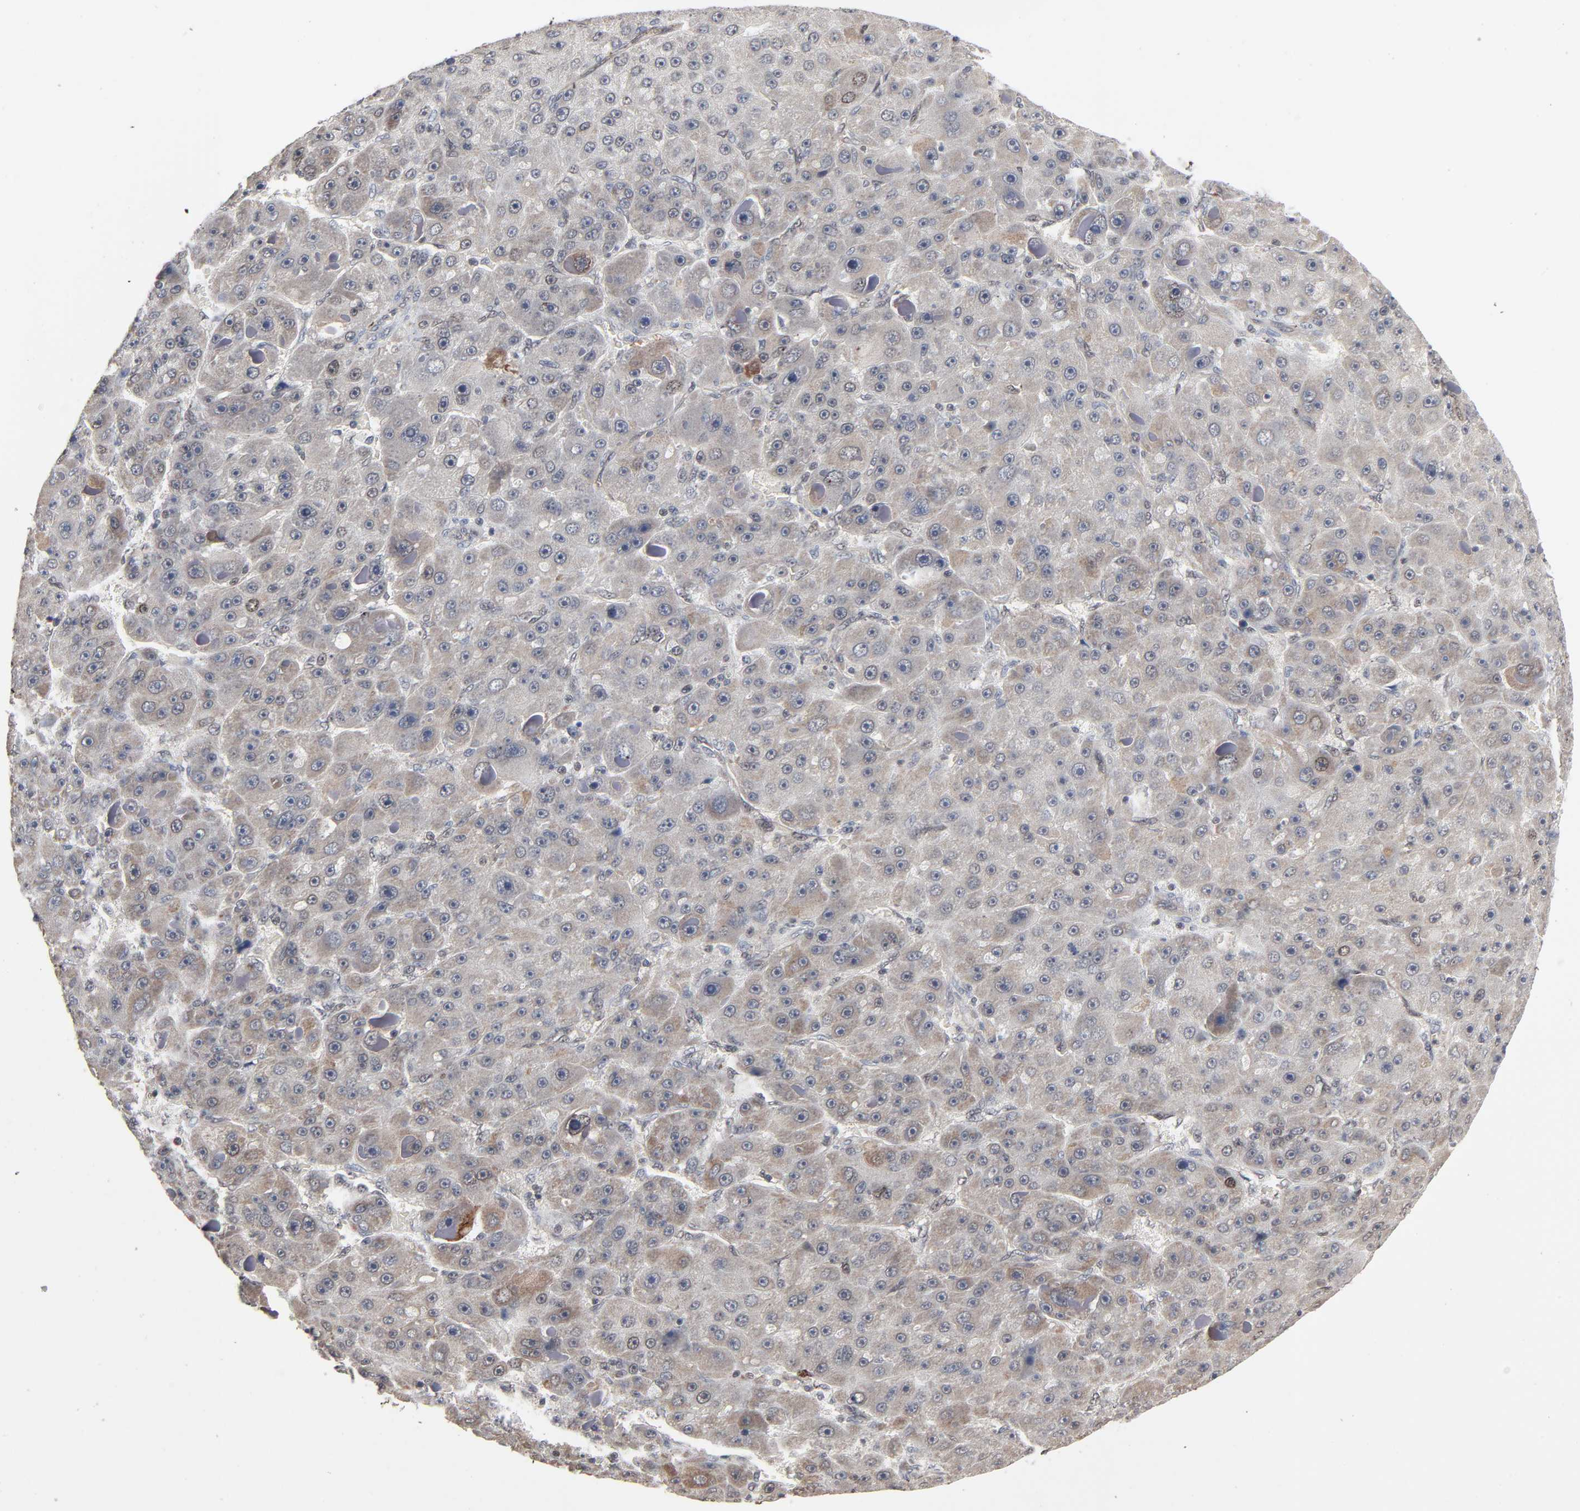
{"staining": {"intensity": "moderate", "quantity": "<25%", "location": "cytoplasmic/membranous,nuclear"}, "tissue": "liver cancer", "cell_type": "Tumor cells", "image_type": "cancer", "snomed": [{"axis": "morphology", "description": "Carcinoma, Hepatocellular, NOS"}, {"axis": "topography", "description": "Liver"}], "caption": "Immunohistochemical staining of liver hepatocellular carcinoma exhibits low levels of moderate cytoplasmic/membranous and nuclear protein expression in about <25% of tumor cells.", "gene": "ZNF419", "patient": {"sex": "male", "age": 76}}